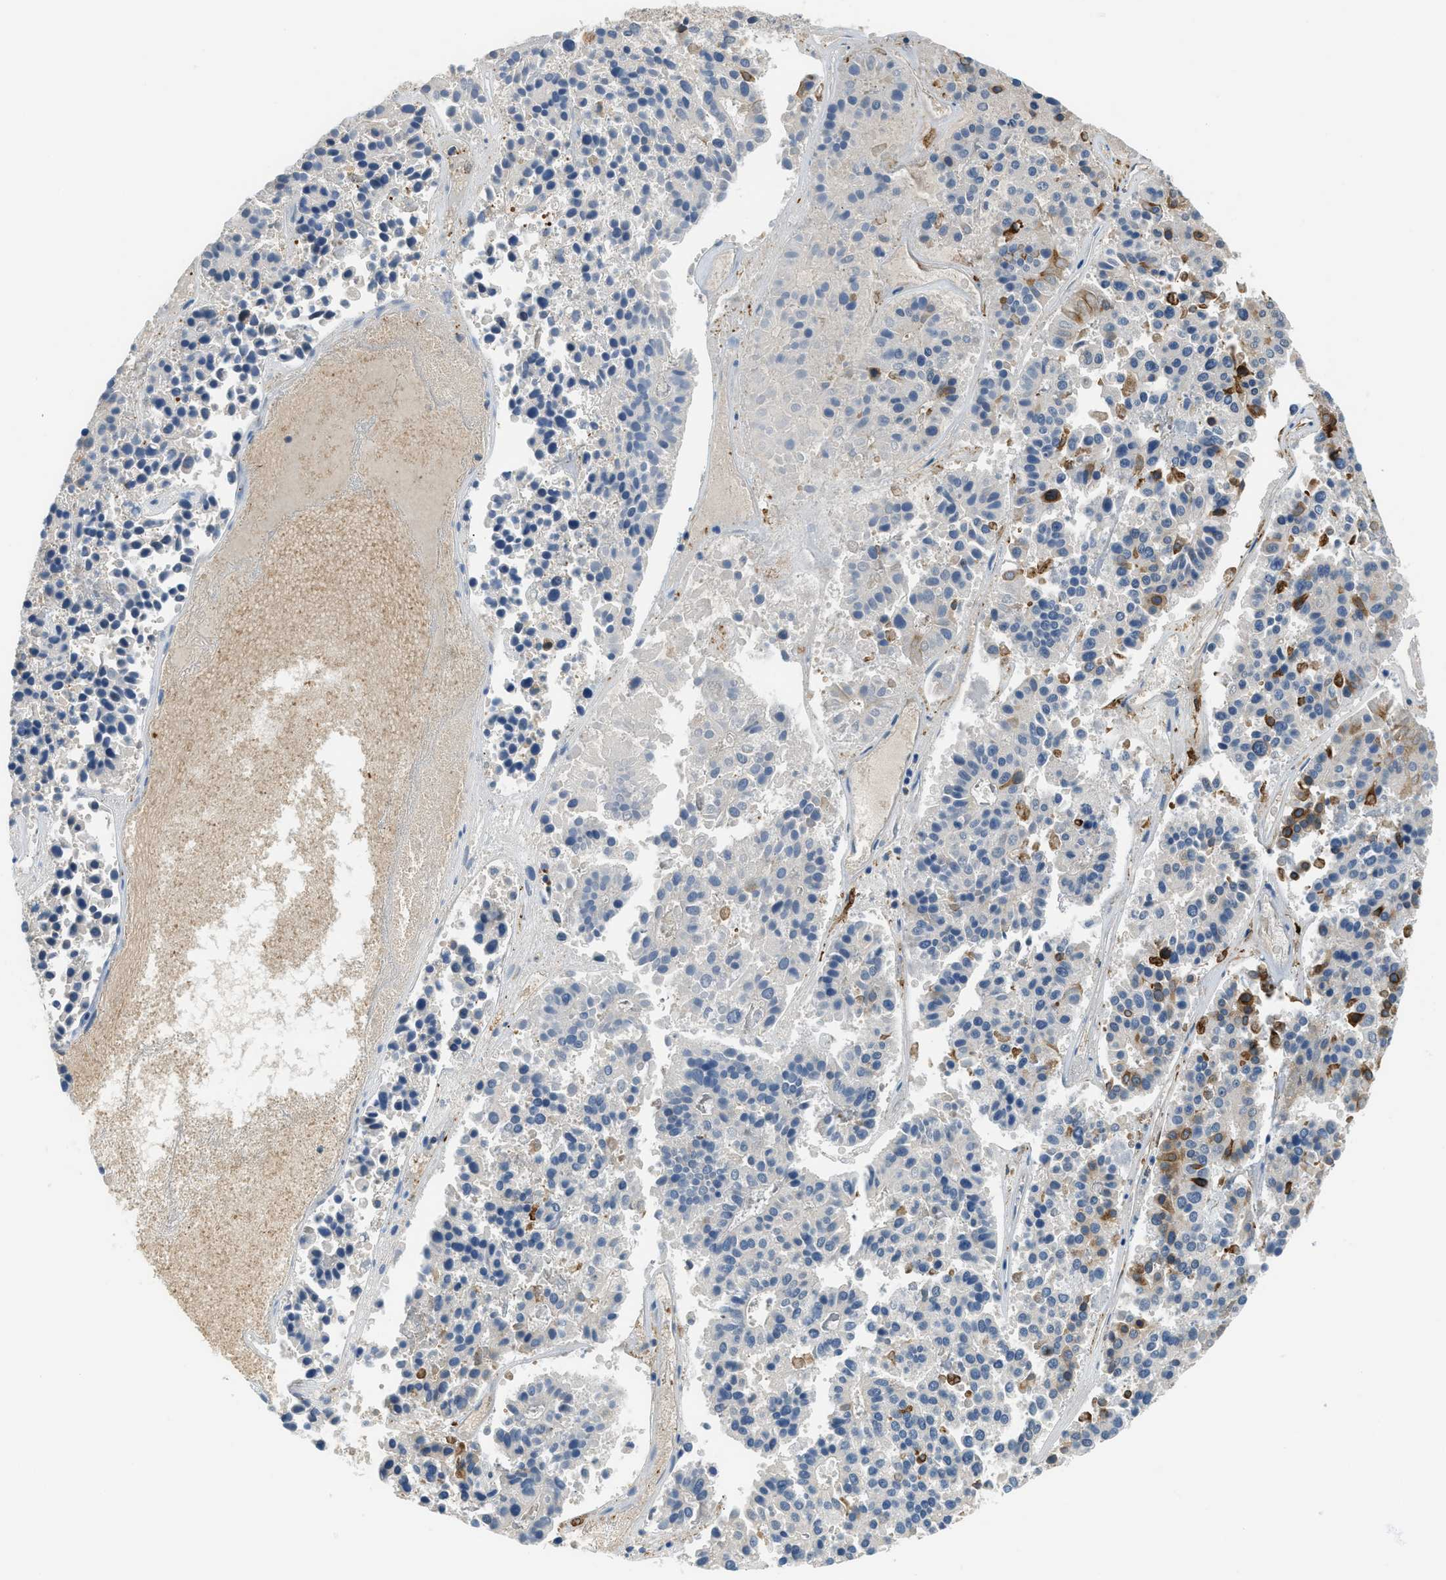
{"staining": {"intensity": "strong", "quantity": "<25%", "location": "cytoplasmic/membranous,nuclear"}, "tissue": "pancreatic cancer", "cell_type": "Tumor cells", "image_type": "cancer", "snomed": [{"axis": "morphology", "description": "Adenocarcinoma, NOS"}, {"axis": "topography", "description": "Pancreas"}], "caption": "A high-resolution histopathology image shows immunohistochemistry (IHC) staining of pancreatic adenocarcinoma, which exhibits strong cytoplasmic/membranous and nuclear expression in about <25% of tumor cells.", "gene": "CBLB", "patient": {"sex": "male", "age": 50}}